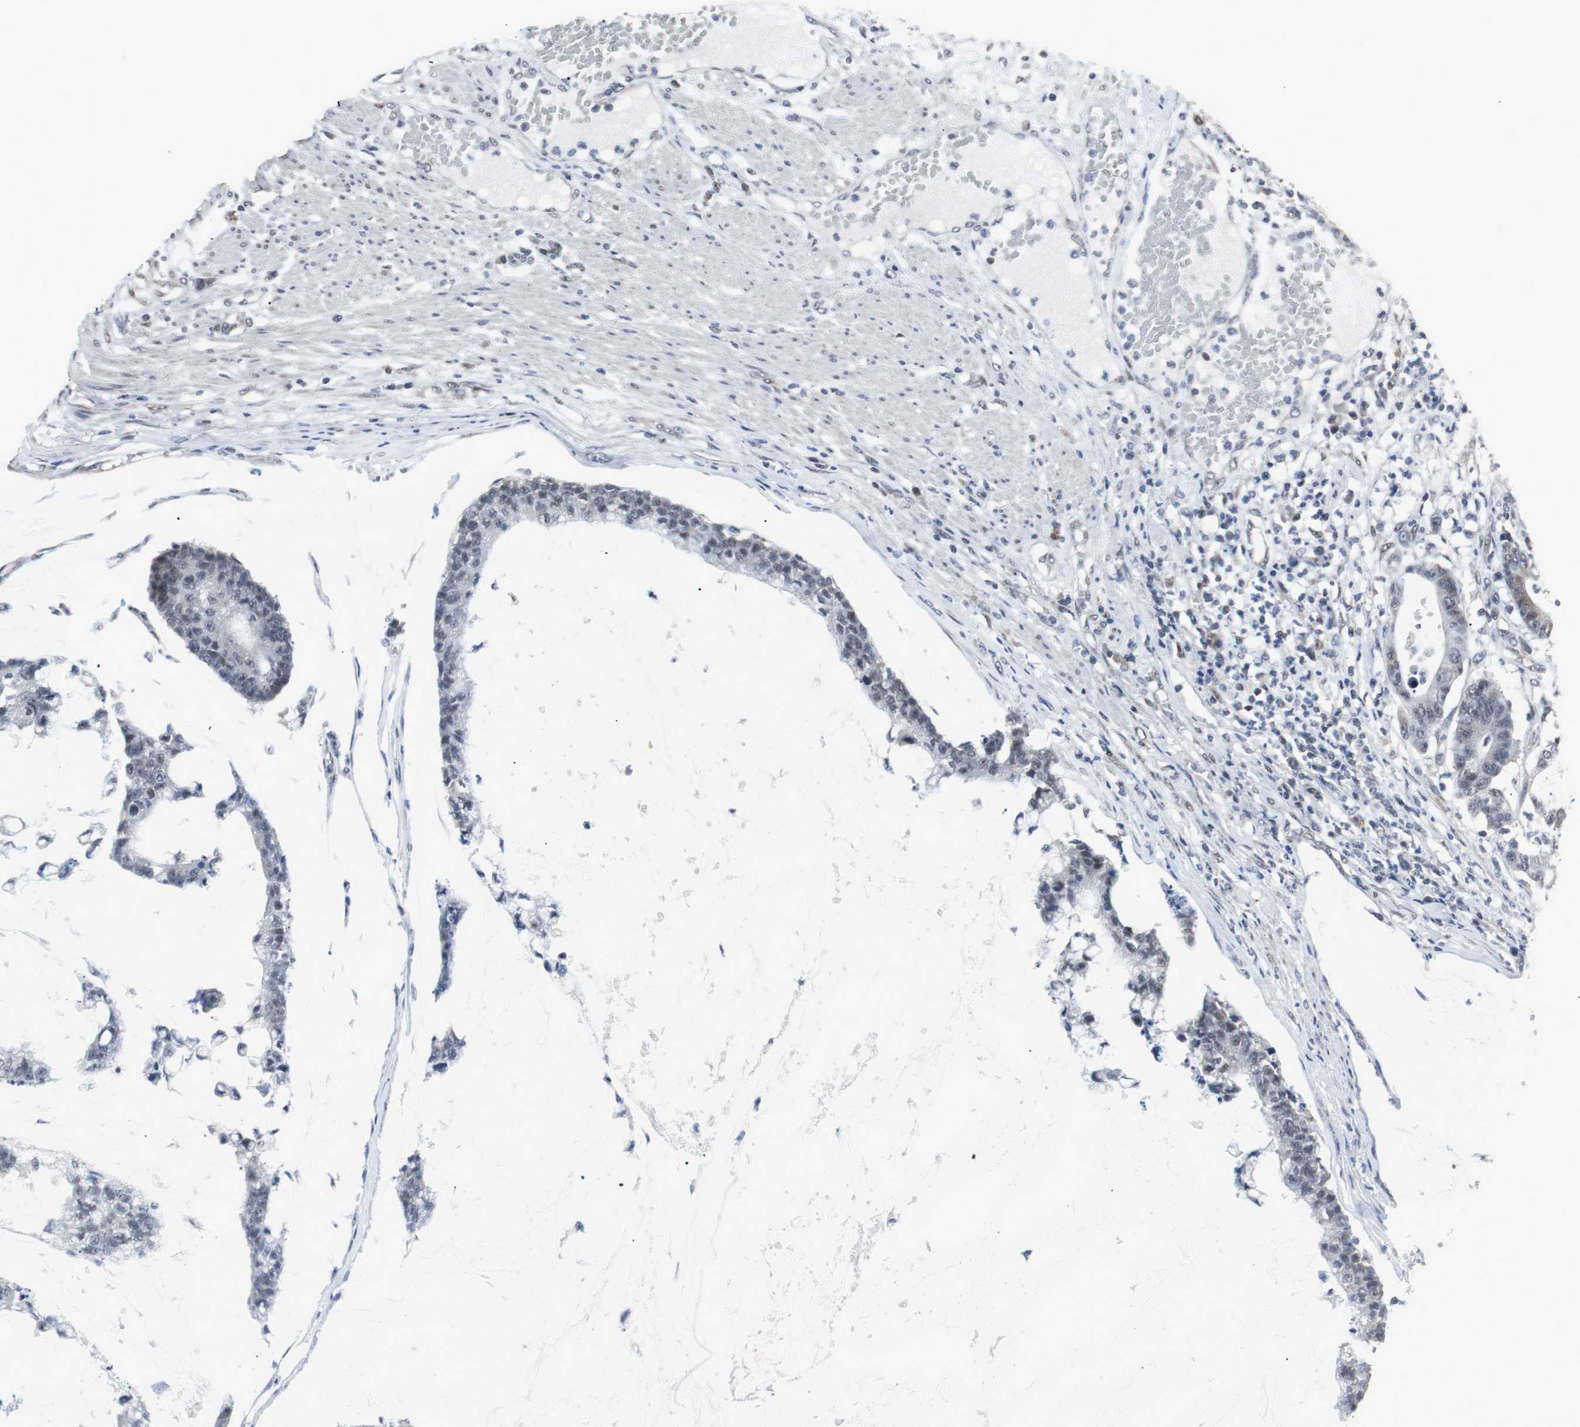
{"staining": {"intensity": "negative", "quantity": "none", "location": "none"}, "tissue": "colorectal cancer", "cell_type": "Tumor cells", "image_type": "cancer", "snomed": [{"axis": "morphology", "description": "Adenocarcinoma, NOS"}, {"axis": "topography", "description": "Colon"}], "caption": "This is a histopathology image of immunohistochemistry staining of colorectal cancer (adenocarcinoma), which shows no expression in tumor cells.", "gene": "ZHX2", "patient": {"sex": "female", "age": 84}}